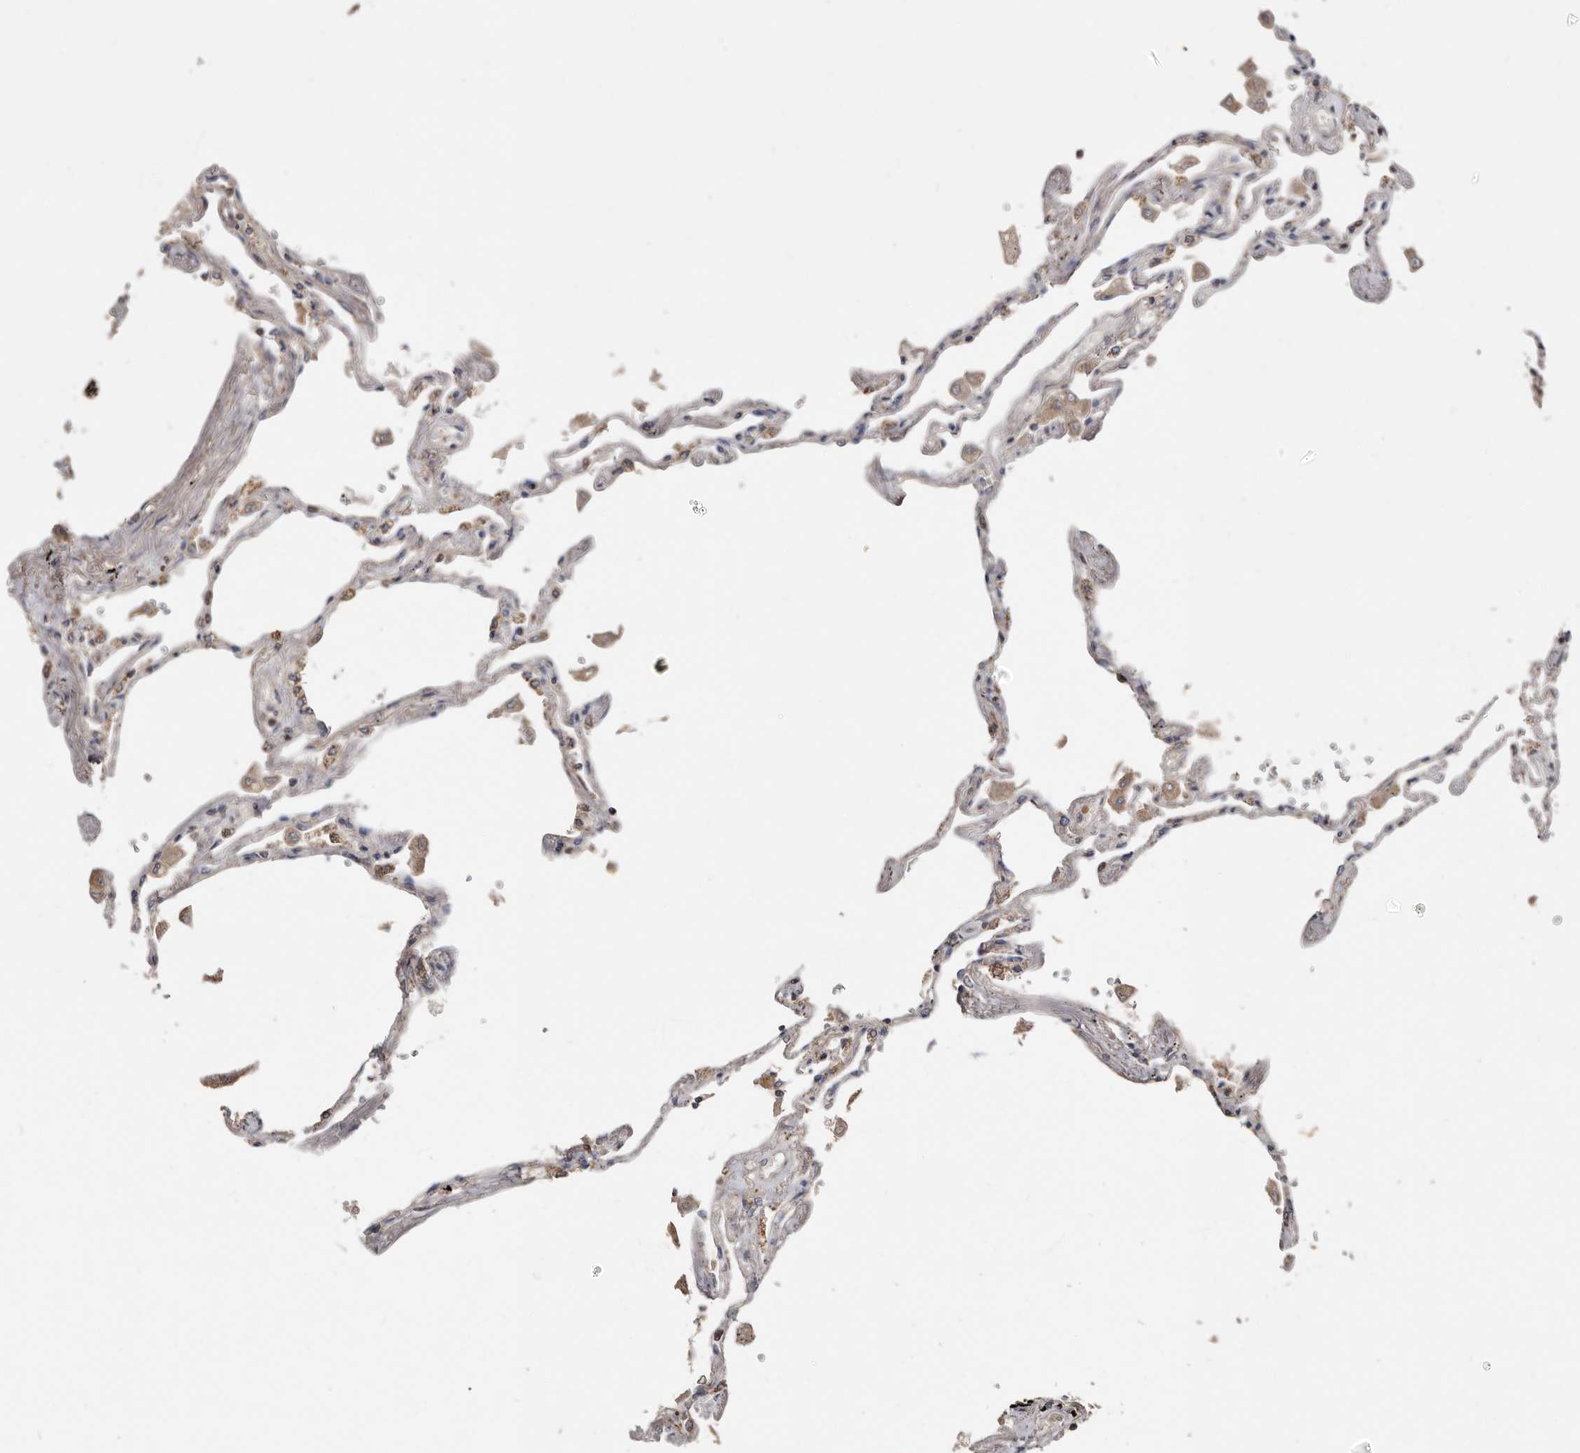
{"staining": {"intensity": "negative", "quantity": "none", "location": "none"}, "tissue": "lung", "cell_type": "Alveolar cells", "image_type": "normal", "snomed": [{"axis": "morphology", "description": "Normal tissue, NOS"}, {"axis": "topography", "description": "Lung"}], "caption": "Immunohistochemical staining of unremarkable human lung reveals no significant positivity in alveolar cells.", "gene": "KIF26B", "patient": {"sex": "female", "age": 67}}